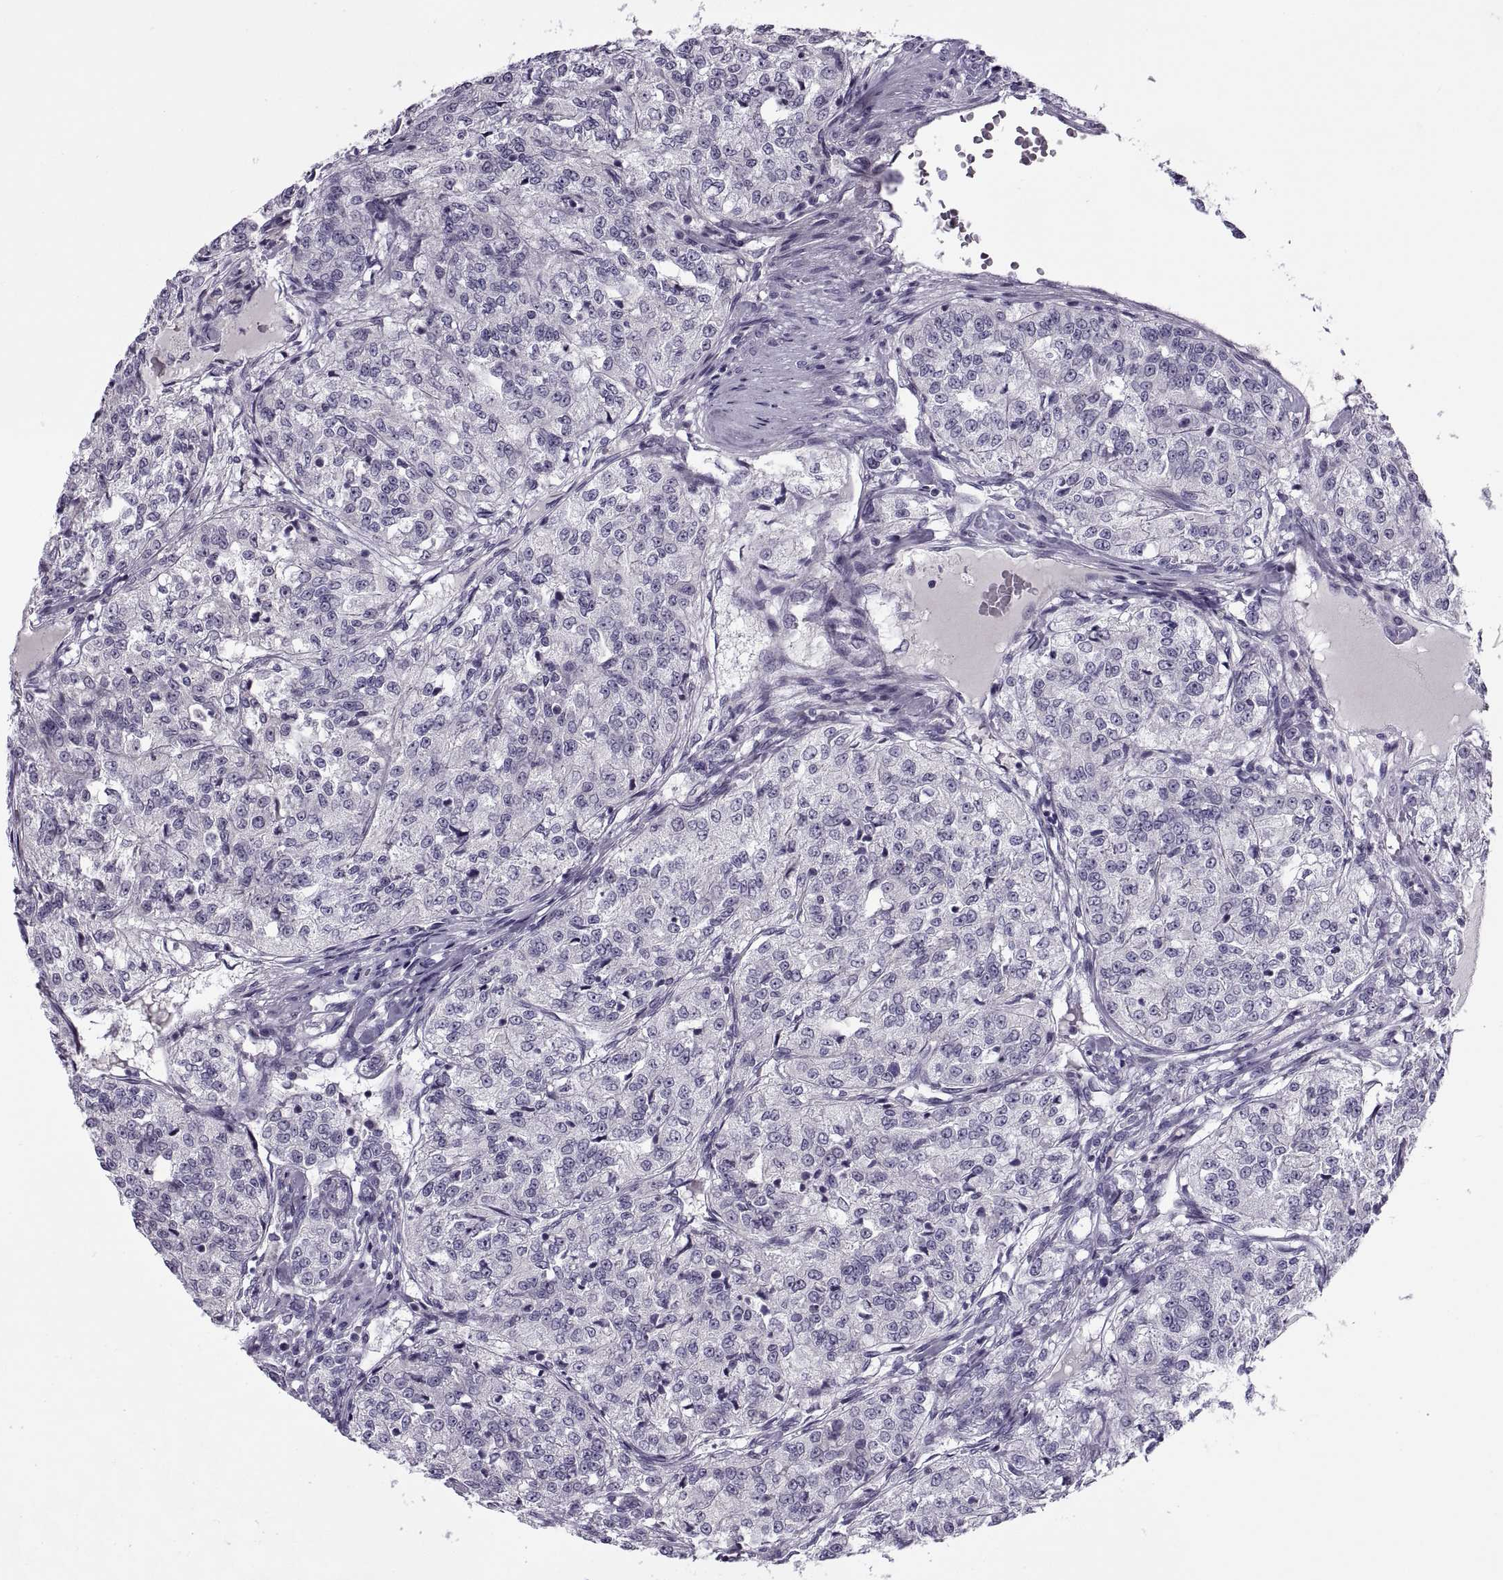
{"staining": {"intensity": "negative", "quantity": "none", "location": "none"}, "tissue": "renal cancer", "cell_type": "Tumor cells", "image_type": "cancer", "snomed": [{"axis": "morphology", "description": "Adenocarcinoma, NOS"}, {"axis": "topography", "description": "Kidney"}], "caption": "High power microscopy micrograph of an IHC image of renal cancer, revealing no significant positivity in tumor cells. (DAB immunohistochemistry visualized using brightfield microscopy, high magnification).", "gene": "MAGEB1", "patient": {"sex": "female", "age": 63}}